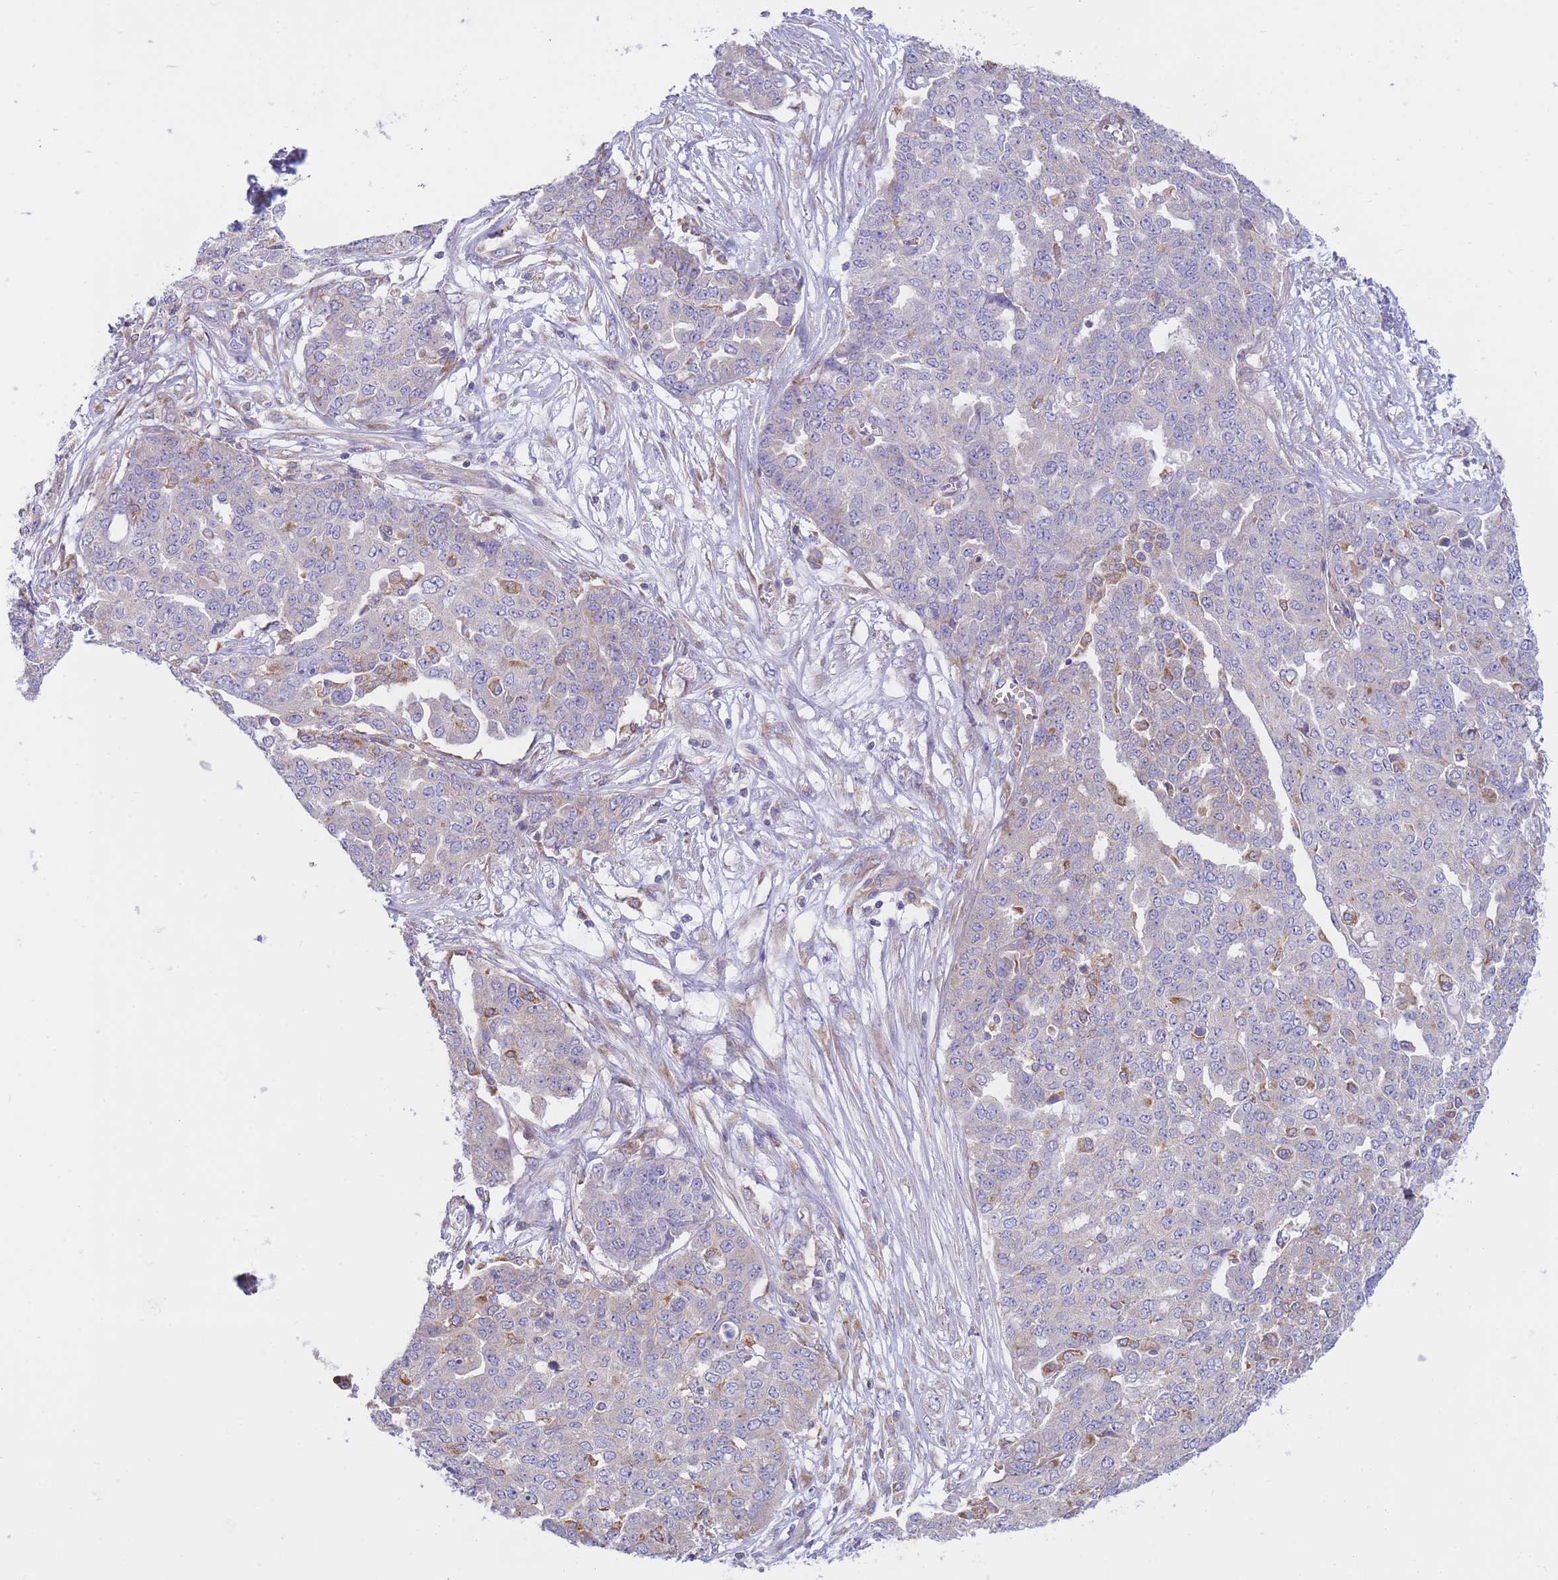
{"staining": {"intensity": "weak", "quantity": "<25%", "location": "cytoplasmic/membranous"}, "tissue": "ovarian cancer", "cell_type": "Tumor cells", "image_type": "cancer", "snomed": [{"axis": "morphology", "description": "Cystadenocarcinoma, serous, NOS"}, {"axis": "topography", "description": "Soft tissue"}, {"axis": "topography", "description": "Ovary"}], "caption": "Immunohistochemistry (IHC) micrograph of ovarian serous cystadenocarcinoma stained for a protein (brown), which displays no positivity in tumor cells. (DAB (3,3'-diaminobenzidine) immunohistochemistry (IHC) with hematoxylin counter stain).", "gene": "SH2B2", "patient": {"sex": "female", "age": 57}}